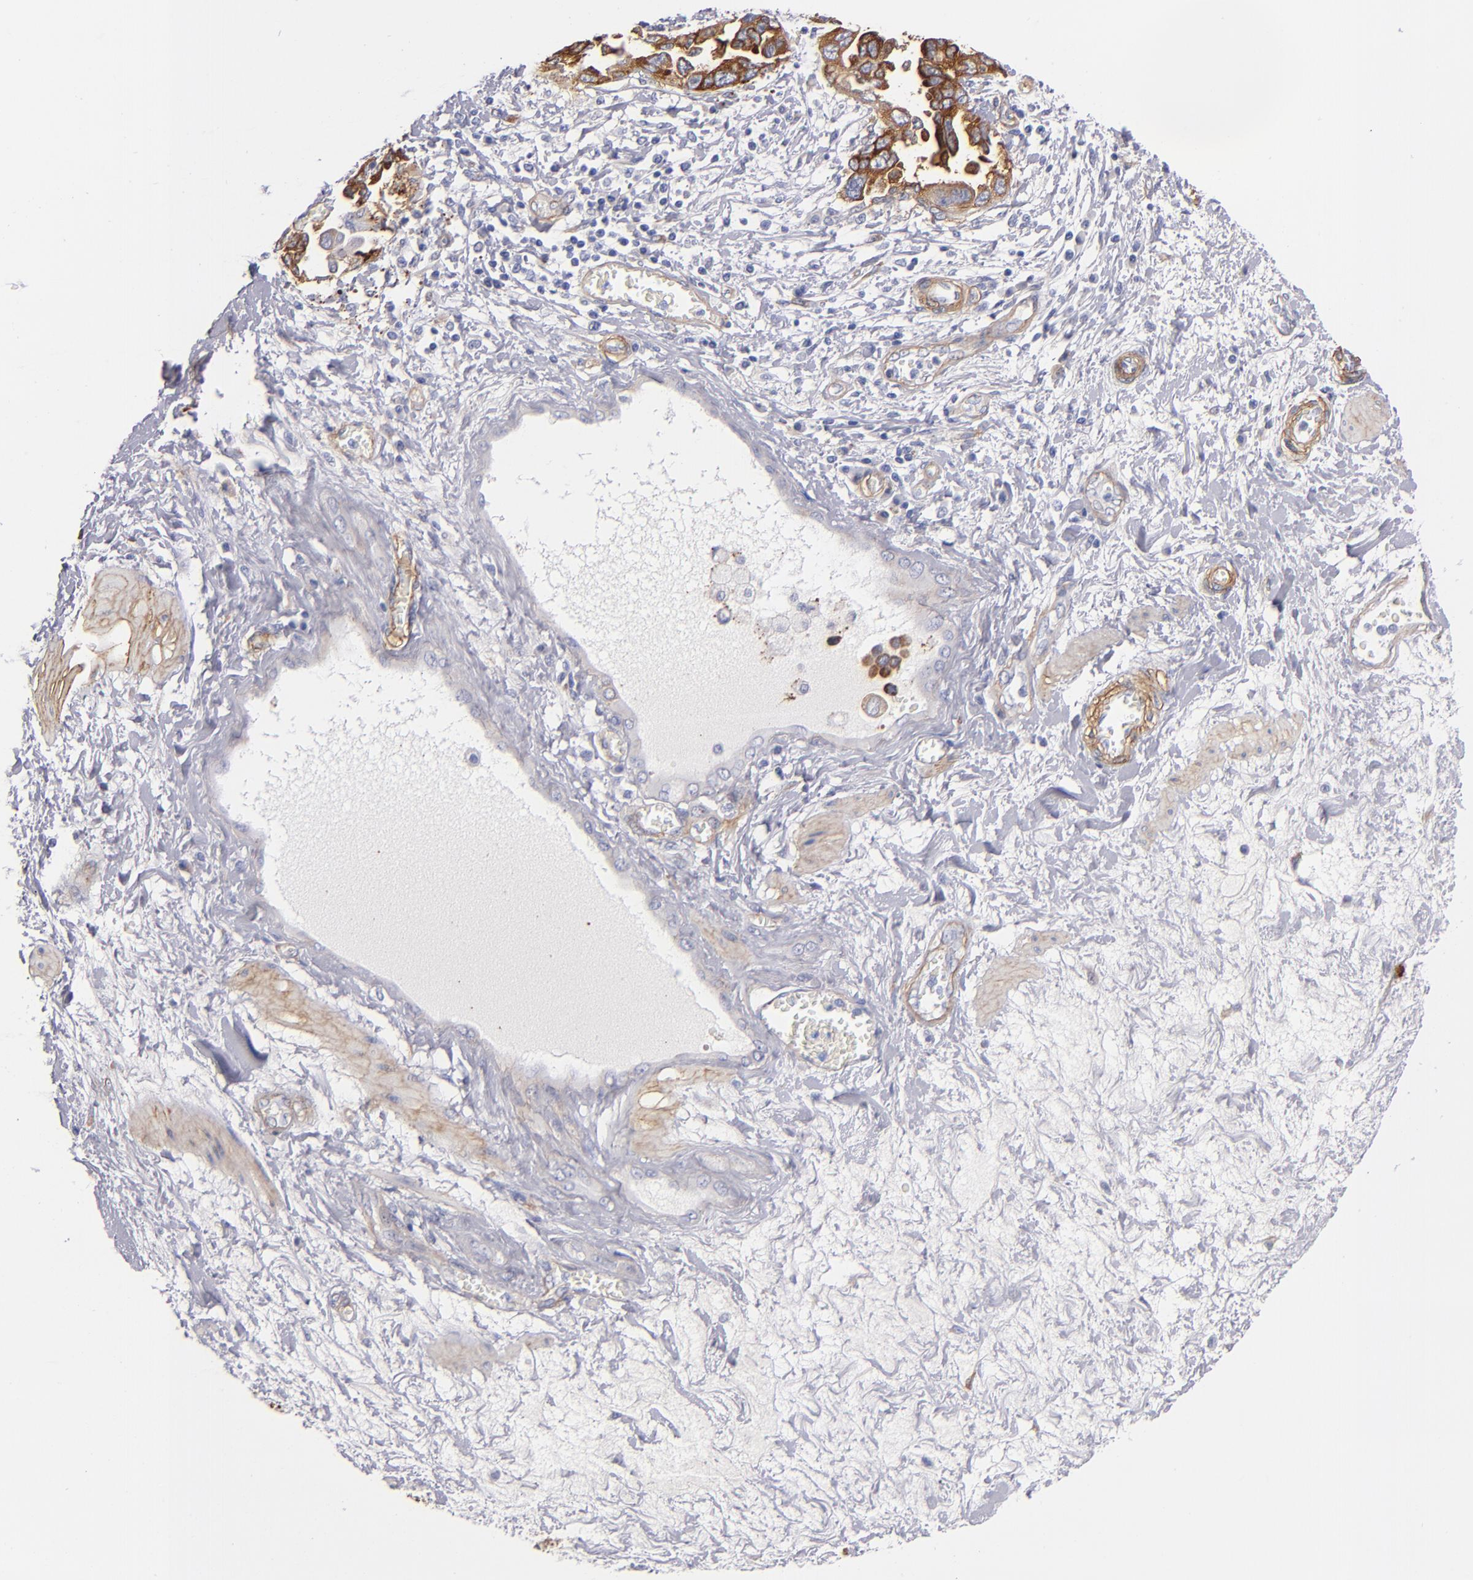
{"staining": {"intensity": "strong", "quantity": ">75%", "location": "cytoplasmic/membranous"}, "tissue": "ovarian cancer", "cell_type": "Tumor cells", "image_type": "cancer", "snomed": [{"axis": "morphology", "description": "Cystadenocarcinoma, serous, NOS"}, {"axis": "topography", "description": "Ovary"}], "caption": "Strong cytoplasmic/membranous protein staining is appreciated in approximately >75% of tumor cells in ovarian cancer.", "gene": "LAMC1", "patient": {"sex": "female", "age": 63}}